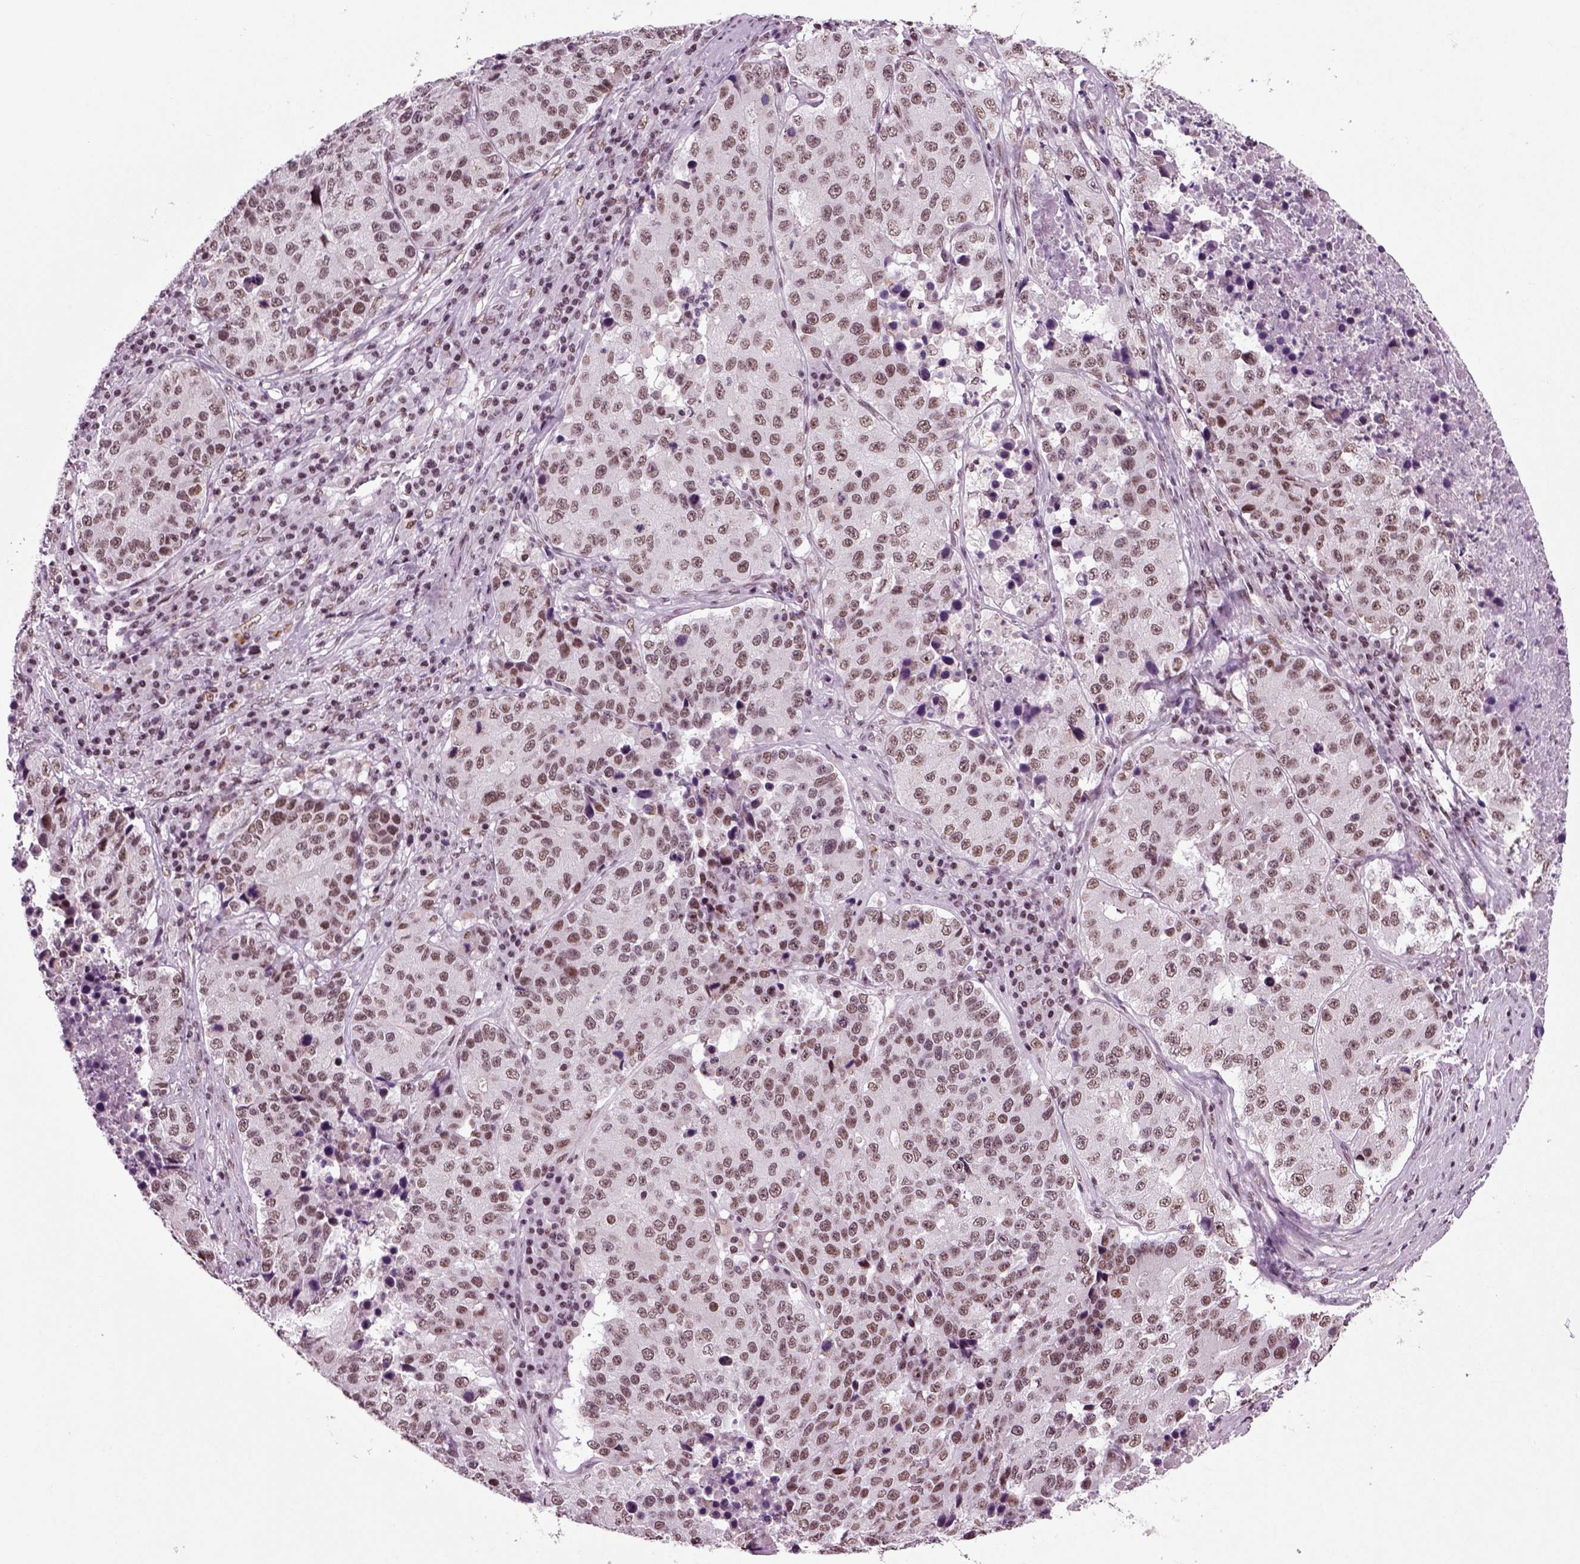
{"staining": {"intensity": "weak", "quantity": ">75%", "location": "nuclear"}, "tissue": "stomach cancer", "cell_type": "Tumor cells", "image_type": "cancer", "snomed": [{"axis": "morphology", "description": "Adenocarcinoma, NOS"}, {"axis": "topography", "description": "Stomach"}], "caption": "Stomach cancer stained for a protein displays weak nuclear positivity in tumor cells. (DAB (3,3'-diaminobenzidine) IHC, brown staining for protein, blue staining for nuclei).", "gene": "RCOR3", "patient": {"sex": "male", "age": 71}}